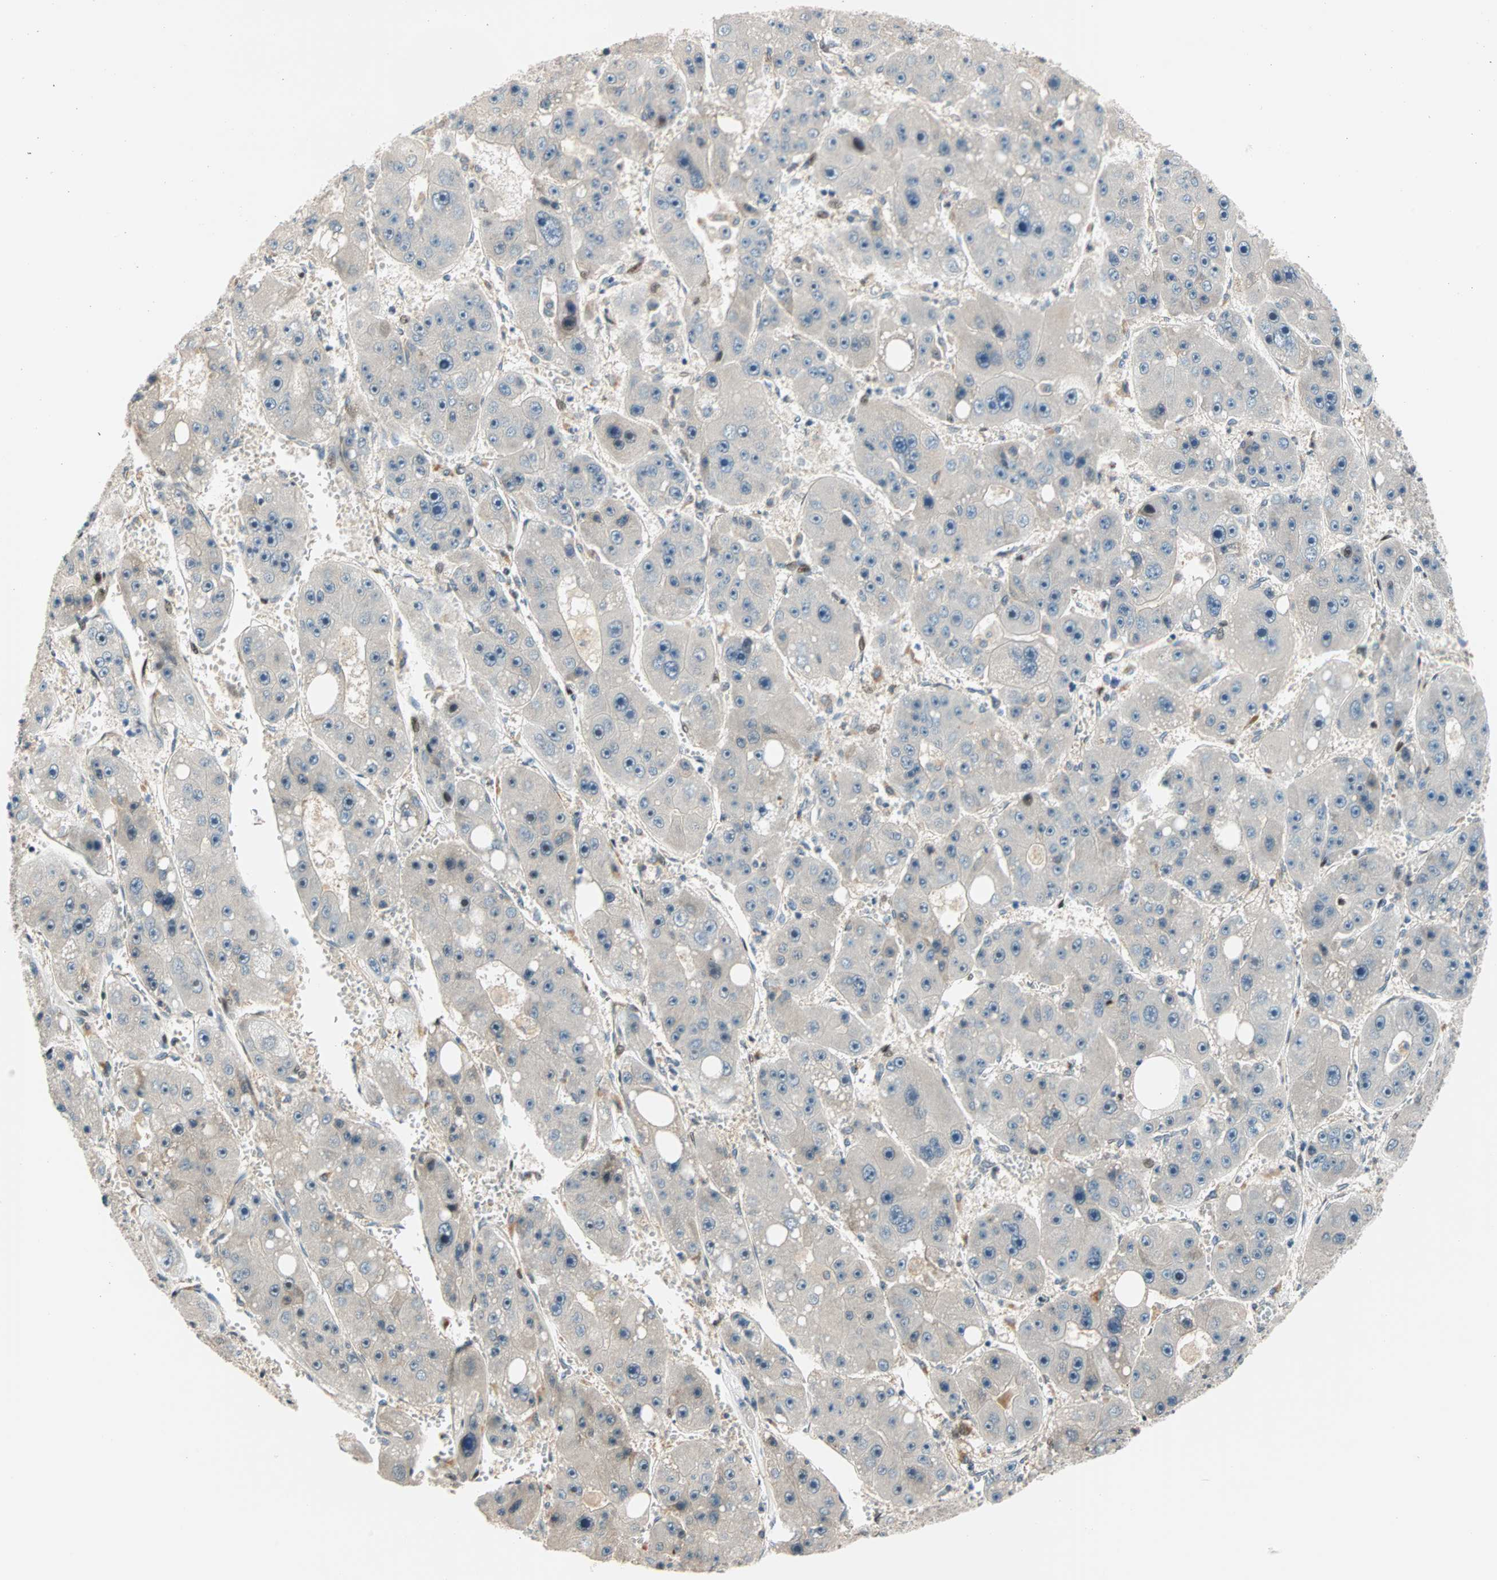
{"staining": {"intensity": "weak", "quantity": "<25%", "location": "cytoplasmic/membranous"}, "tissue": "liver cancer", "cell_type": "Tumor cells", "image_type": "cancer", "snomed": [{"axis": "morphology", "description": "Carcinoma, Hepatocellular, NOS"}, {"axis": "topography", "description": "Liver"}], "caption": "The image reveals no staining of tumor cells in liver cancer (hepatocellular carcinoma).", "gene": "HECW1", "patient": {"sex": "female", "age": 61}}